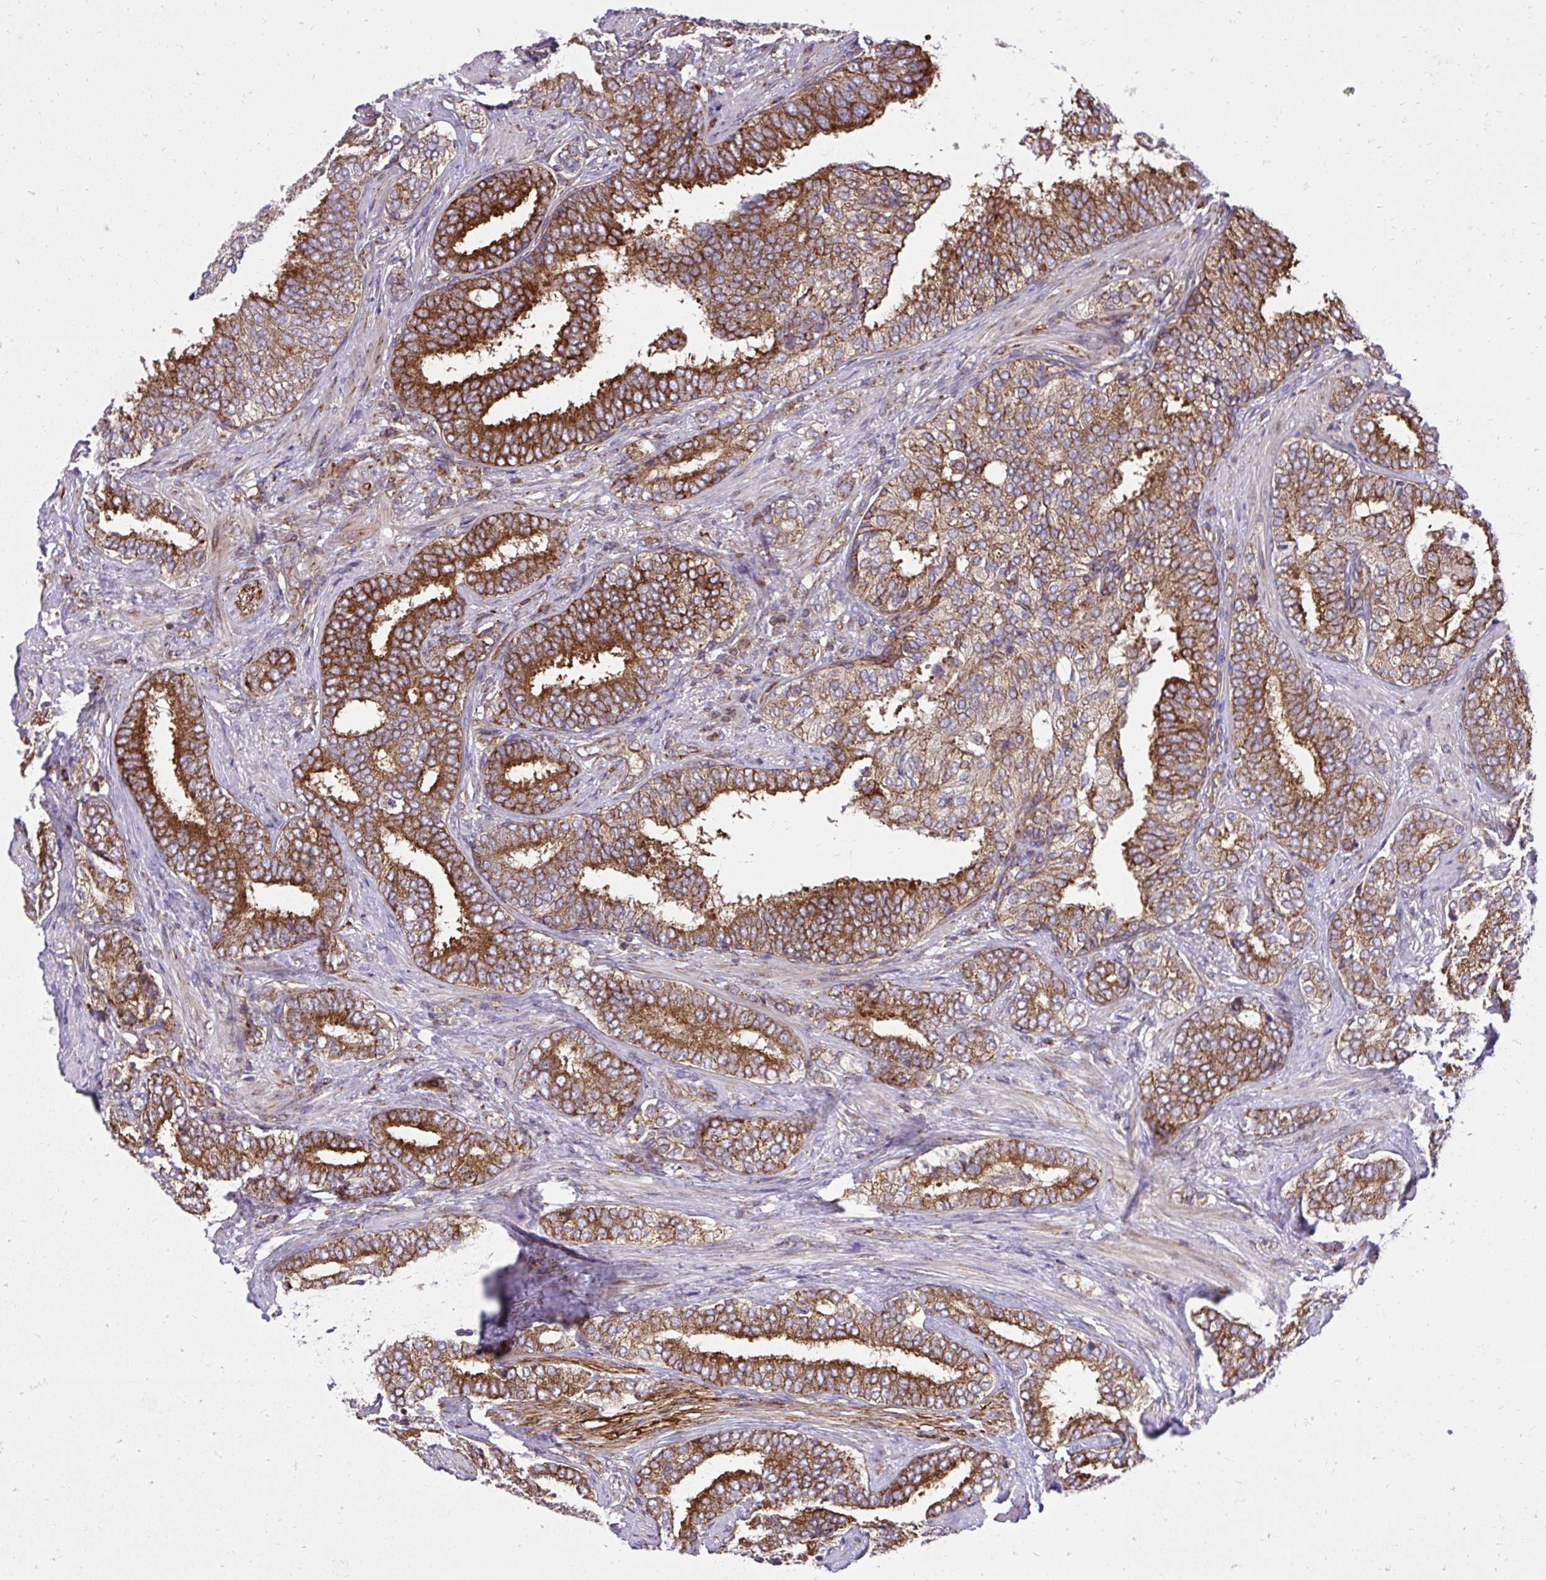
{"staining": {"intensity": "strong", "quantity": ">75%", "location": "cytoplasmic/membranous"}, "tissue": "prostate cancer", "cell_type": "Tumor cells", "image_type": "cancer", "snomed": [{"axis": "morphology", "description": "Adenocarcinoma, High grade"}, {"axis": "topography", "description": "Prostate"}], "caption": "About >75% of tumor cells in prostate cancer (high-grade adenocarcinoma) exhibit strong cytoplasmic/membranous protein expression as visualized by brown immunohistochemical staining.", "gene": "NMNAT3", "patient": {"sex": "male", "age": 72}}